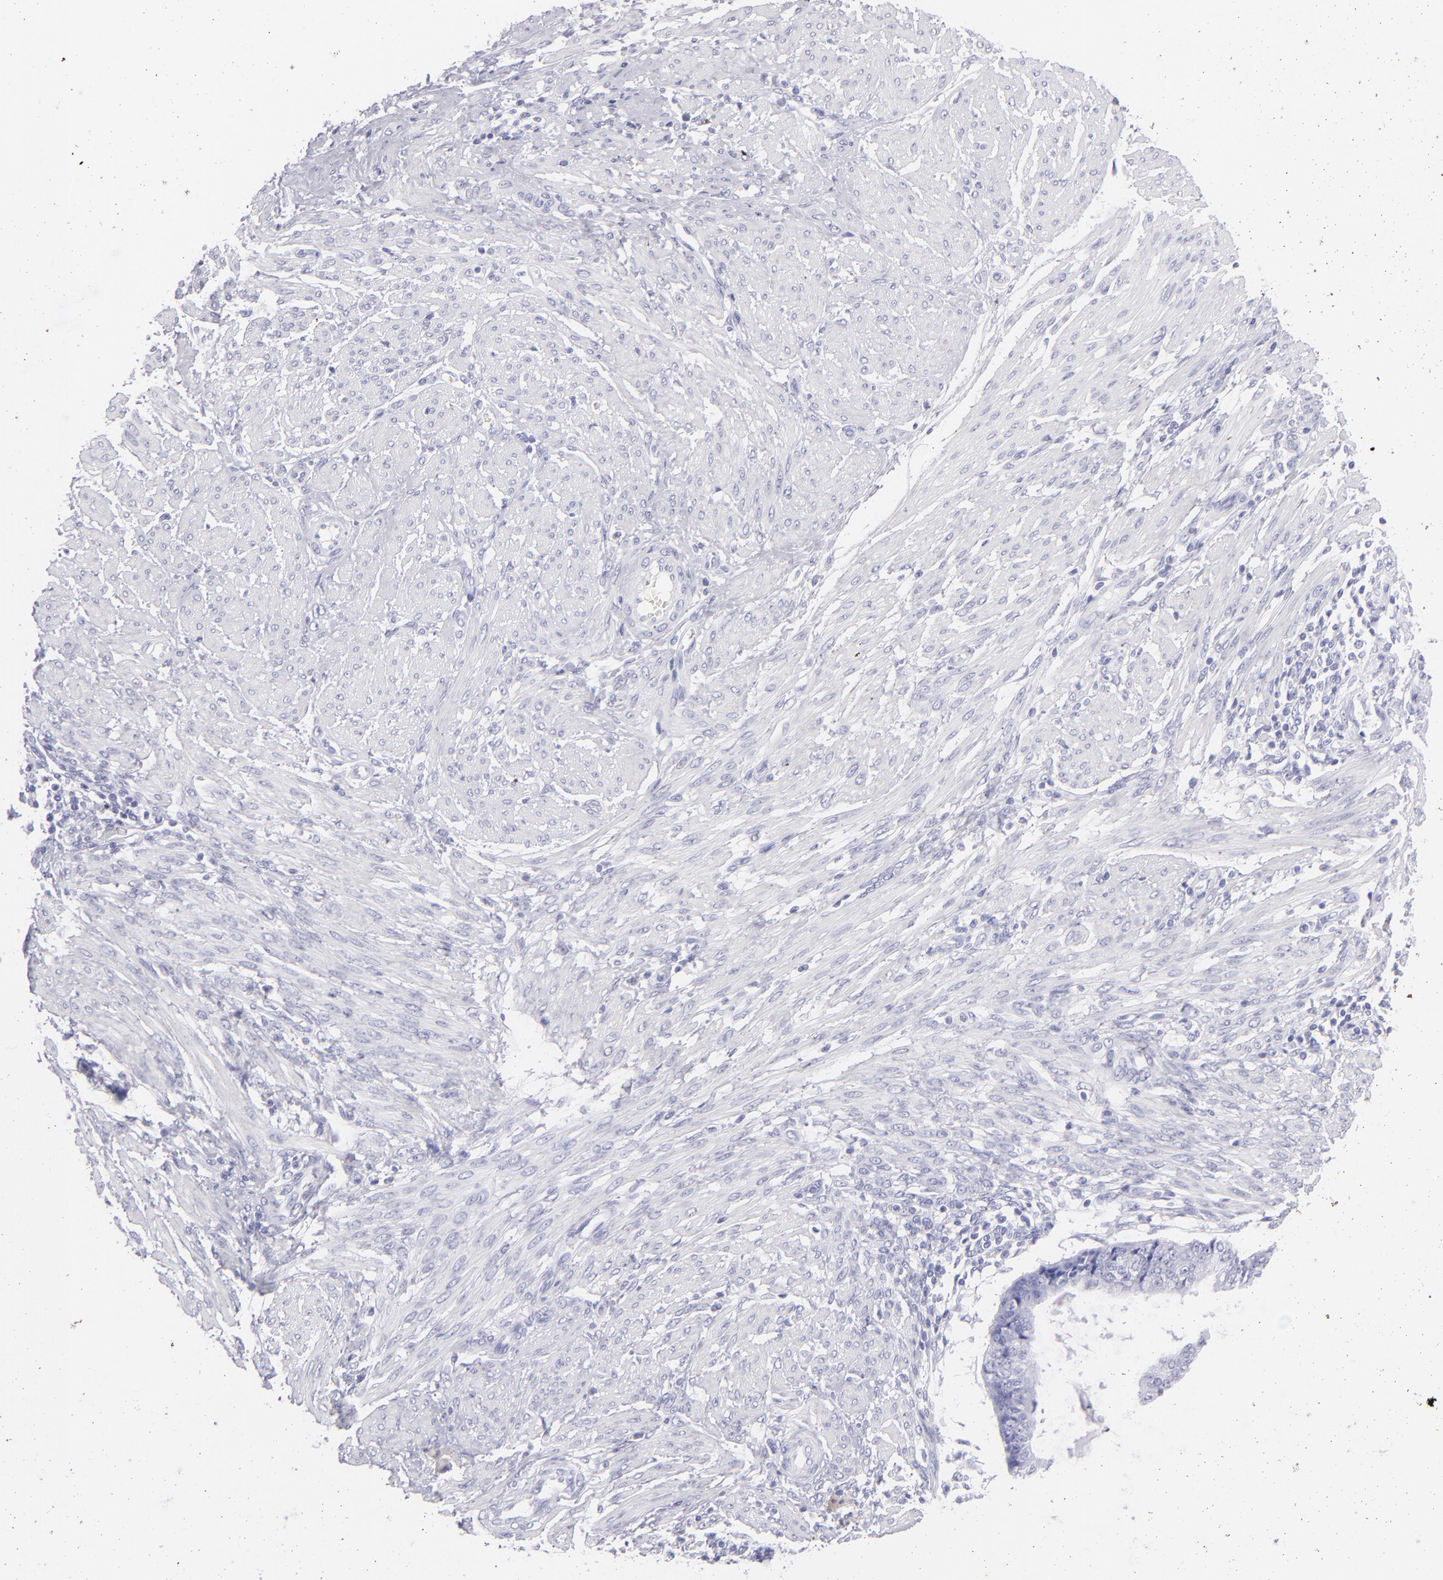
{"staining": {"intensity": "negative", "quantity": "none", "location": "none"}, "tissue": "endometrial cancer", "cell_type": "Tumor cells", "image_type": "cancer", "snomed": [{"axis": "morphology", "description": "Adenocarcinoma, NOS"}, {"axis": "topography", "description": "Endometrium"}], "caption": "This is an immunohistochemistry (IHC) histopathology image of human endometrial adenocarcinoma. There is no positivity in tumor cells.", "gene": "PRPH", "patient": {"sex": "female", "age": 63}}